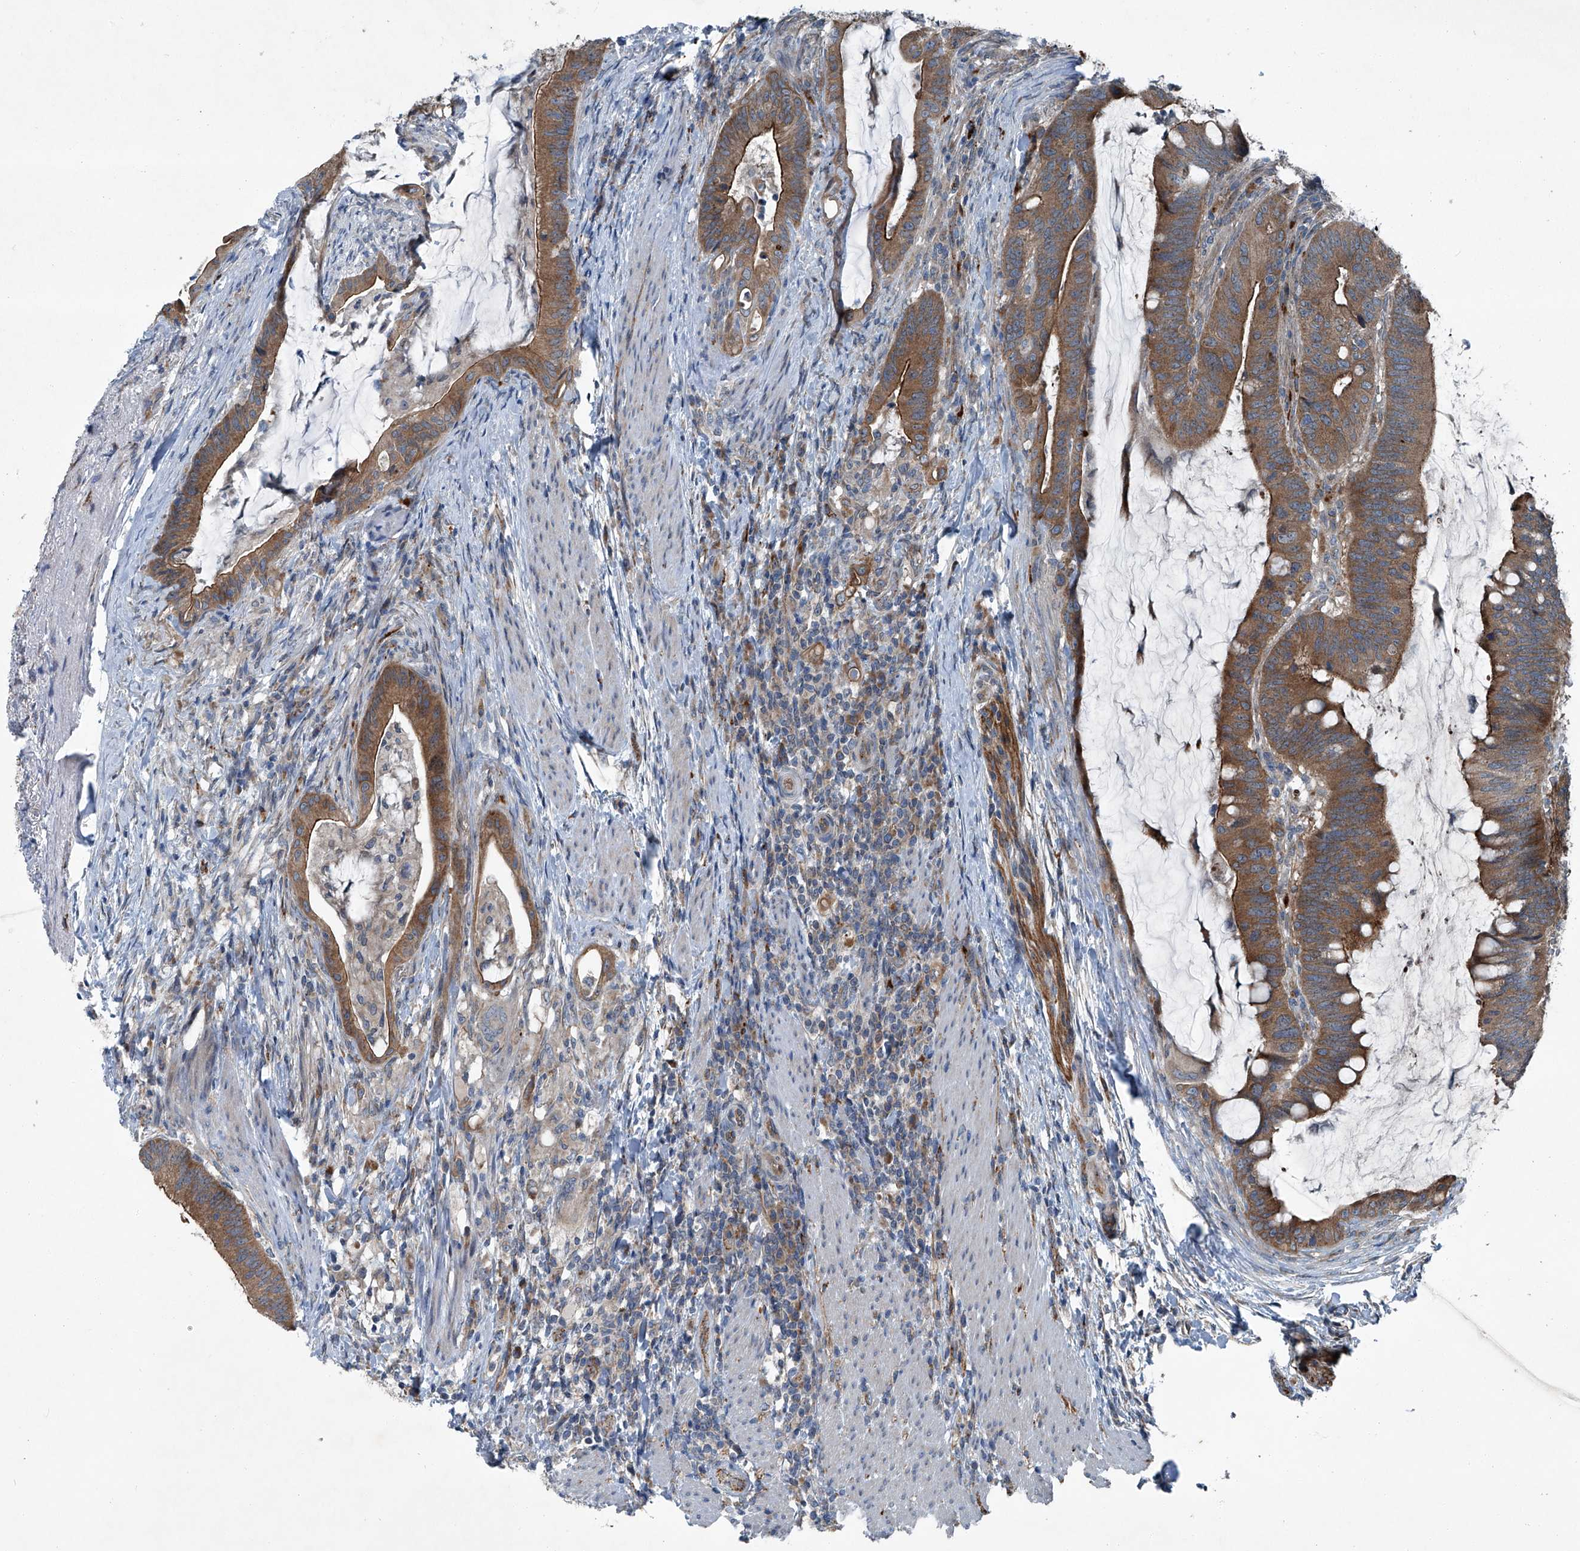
{"staining": {"intensity": "moderate", "quantity": ">75%", "location": "cytoplasmic/membranous"}, "tissue": "colorectal cancer", "cell_type": "Tumor cells", "image_type": "cancer", "snomed": [{"axis": "morphology", "description": "Adenocarcinoma, NOS"}, {"axis": "topography", "description": "Colon"}], "caption": "A histopathology image showing moderate cytoplasmic/membranous staining in approximately >75% of tumor cells in colorectal adenocarcinoma, as visualized by brown immunohistochemical staining.", "gene": "SENP2", "patient": {"sex": "female", "age": 66}}